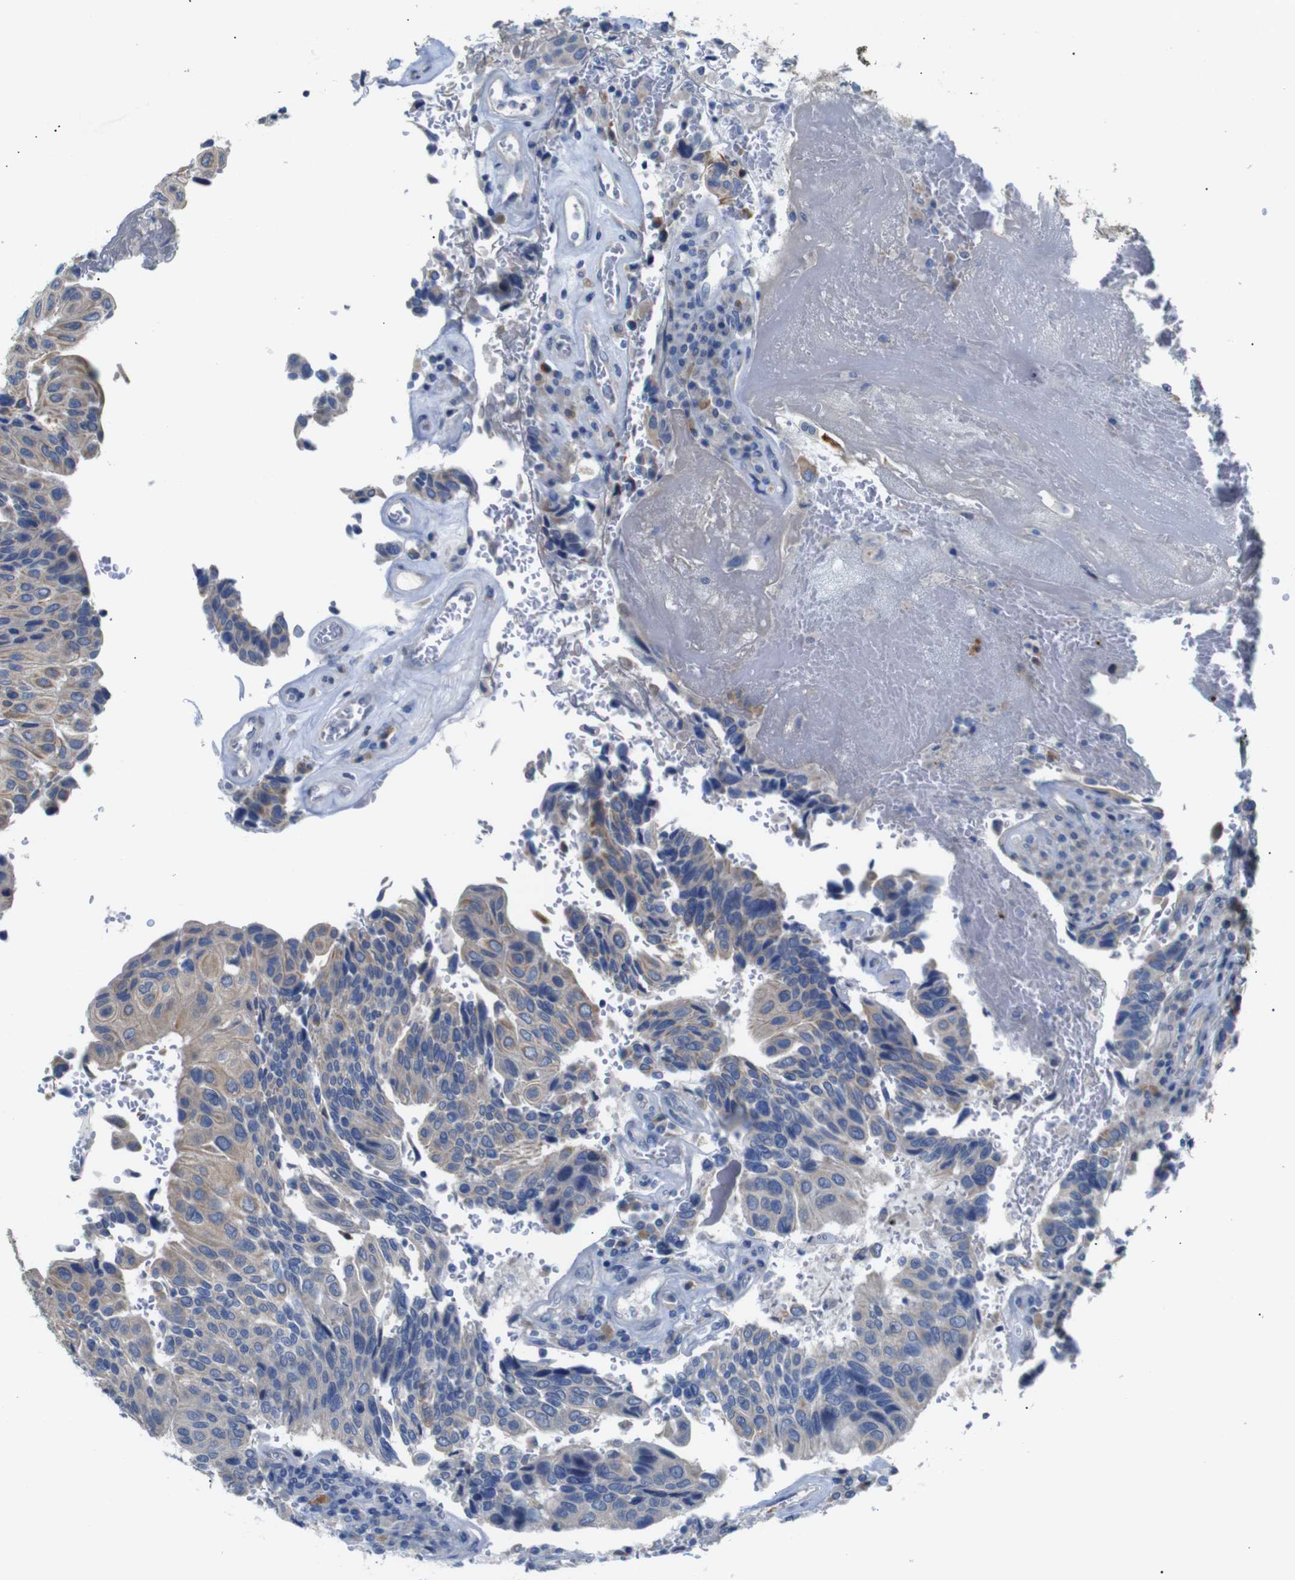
{"staining": {"intensity": "moderate", "quantity": "25%-75%", "location": "cytoplasmic/membranous"}, "tissue": "urothelial cancer", "cell_type": "Tumor cells", "image_type": "cancer", "snomed": [{"axis": "morphology", "description": "Urothelial carcinoma, High grade"}, {"axis": "topography", "description": "Urinary bladder"}], "caption": "Approximately 25%-75% of tumor cells in human urothelial cancer show moderate cytoplasmic/membranous protein staining as visualized by brown immunohistochemical staining.", "gene": "ALOX15", "patient": {"sex": "male", "age": 66}}